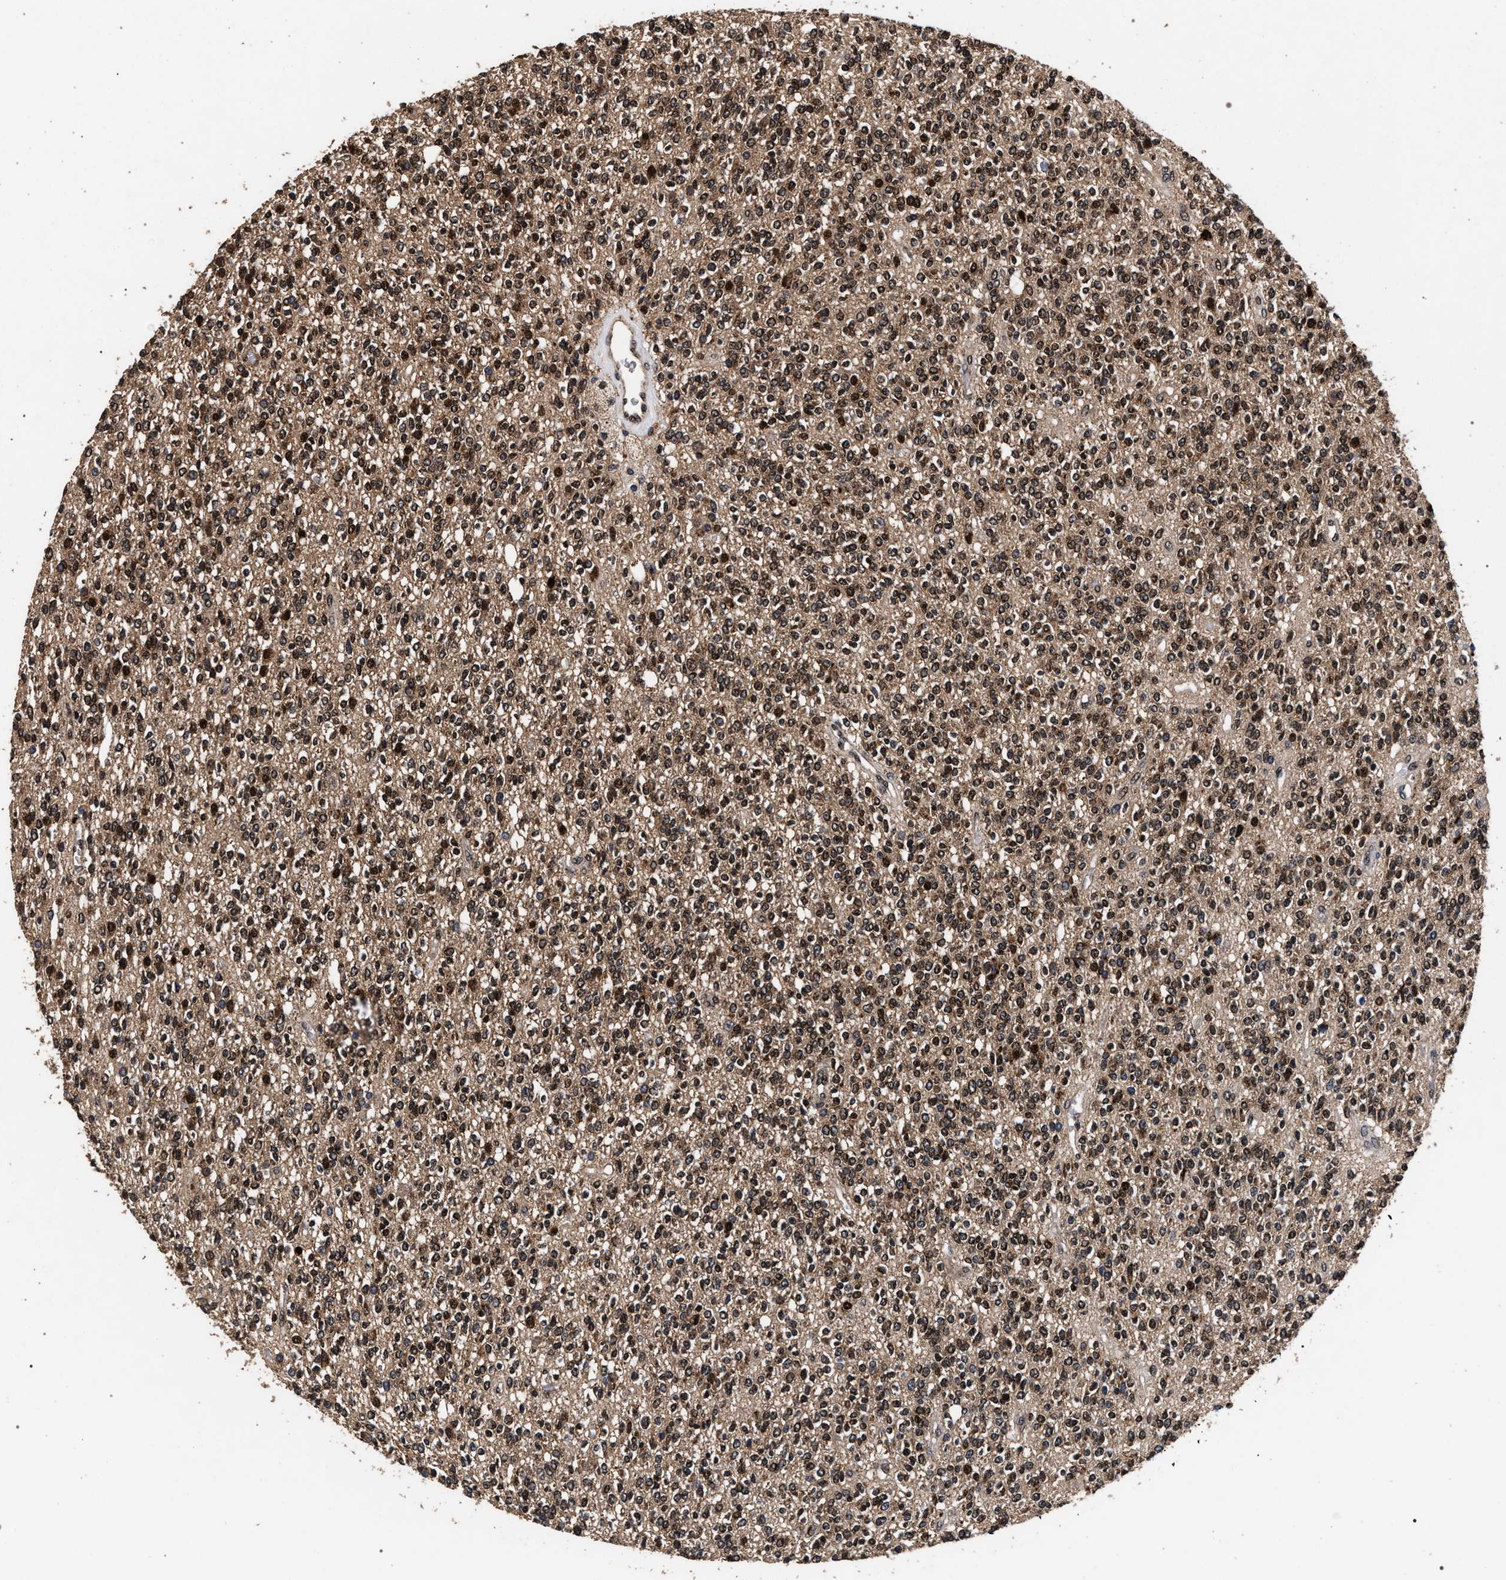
{"staining": {"intensity": "moderate", "quantity": ">75%", "location": "cytoplasmic/membranous,nuclear"}, "tissue": "glioma", "cell_type": "Tumor cells", "image_type": "cancer", "snomed": [{"axis": "morphology", "description": "Glioma, malignant, High grade"}, {"axis": "topography", "description": "Brain"}], "caption": "The micrograph exhibits a brown stain indicating the presence of a protein in the cytoplasmic/membranous and nuclear of tumor cells in glioma. Immunohistochemistry stains the protein in brown and the nuclei are stained blue.", "gene": "ACOX1", "patient": {"sex": "male", "age": 34}}